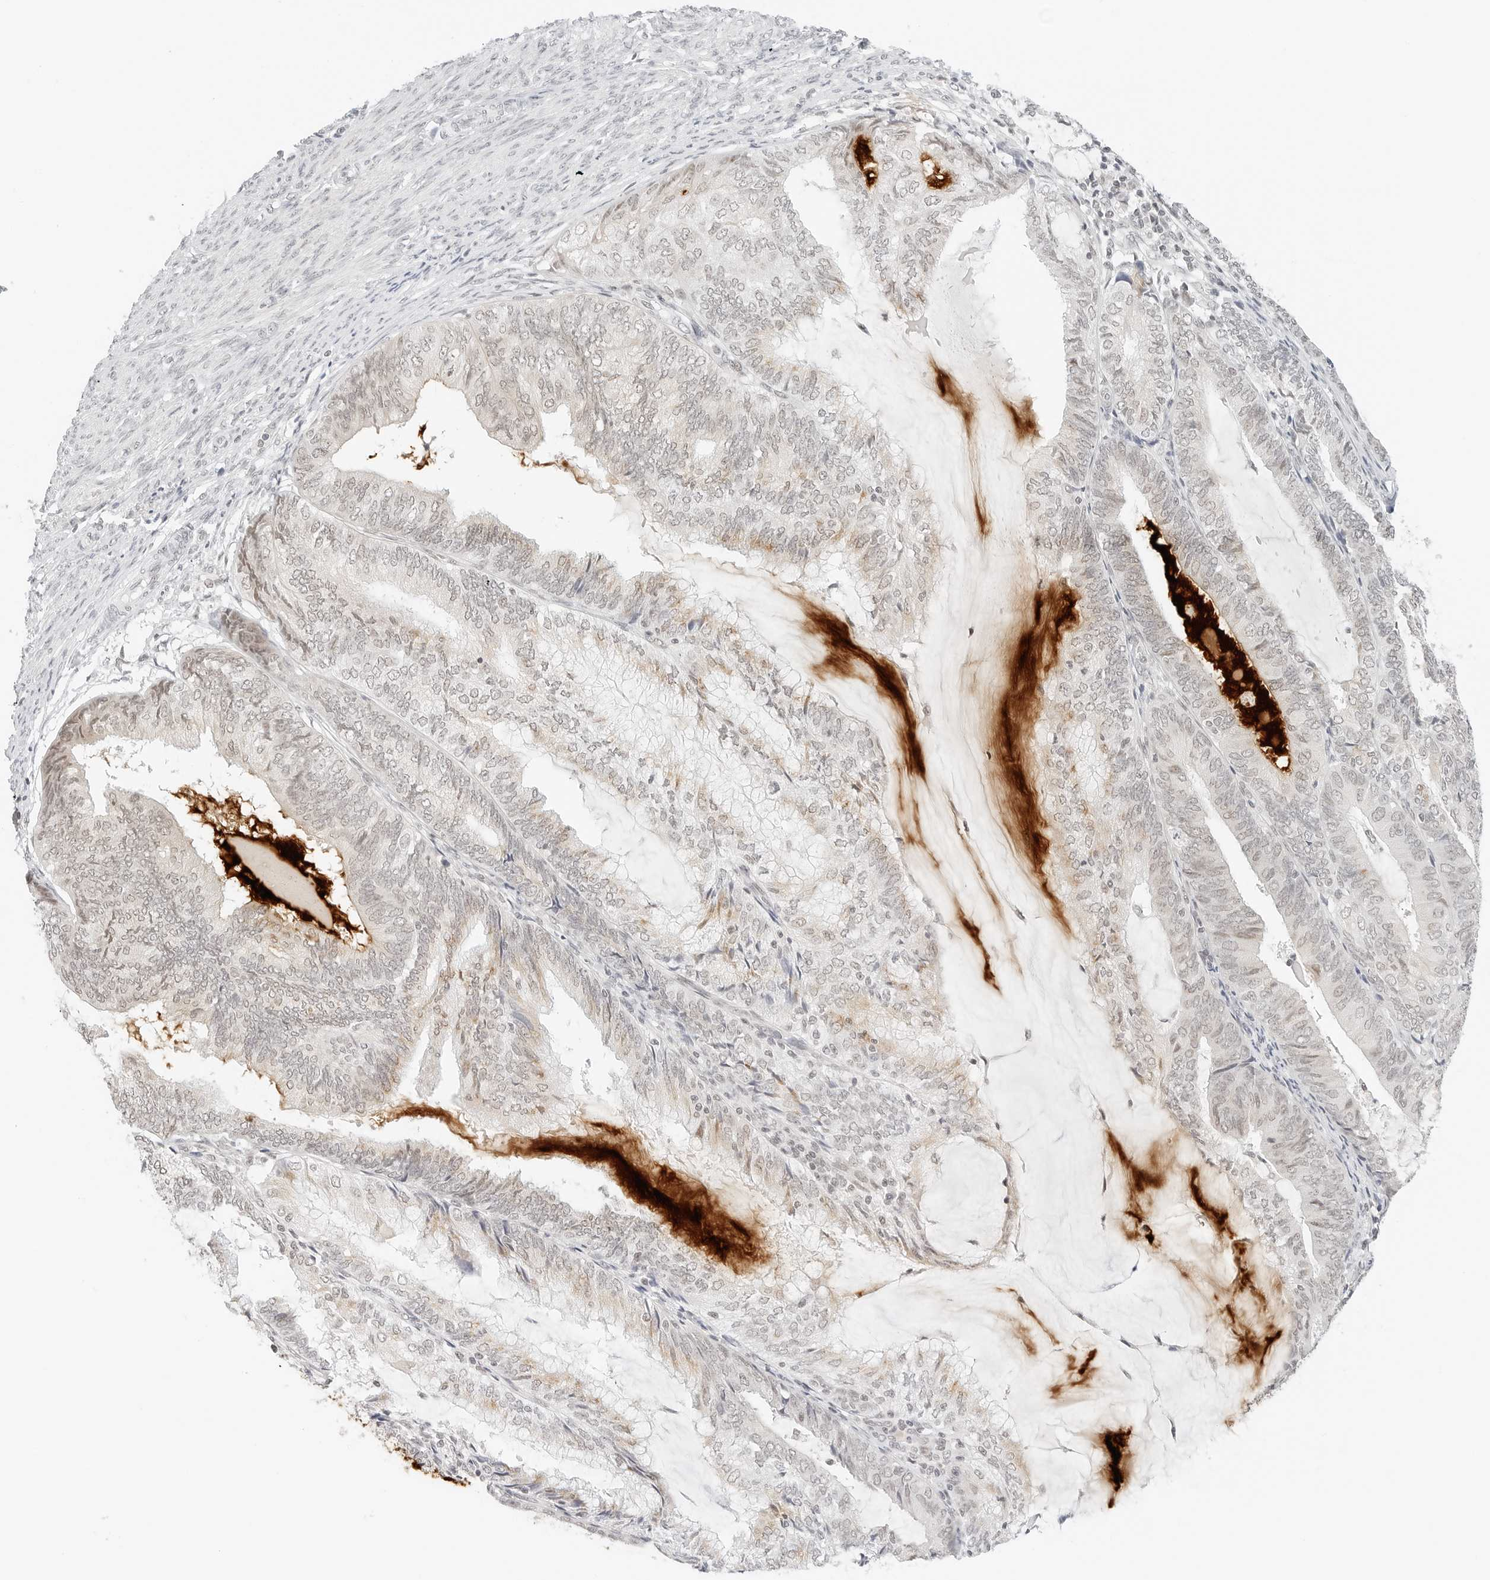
{"staining": {"intensity": "weak", "quantity": "<25%", "location": "cytoplasmic/membranous"}, "tissue": "endometrial cancer", "cell_type": "Tumor cells", "image_type": "cancer", "snomed": [{"axis": "morphology", "description": "Adenocarcinoma, NOS"}, {"axis": "topography", "description": "Endometrium"}], "caption": "This histopathology image is of adenocarcinoma (endometrial) stained with IHC to label a protein in brown with the nuclei are counter-stained blue. There is no positivity in tumor cells.", "gene": "NEO1", "patient": {"sex": "female", "age": 81}}